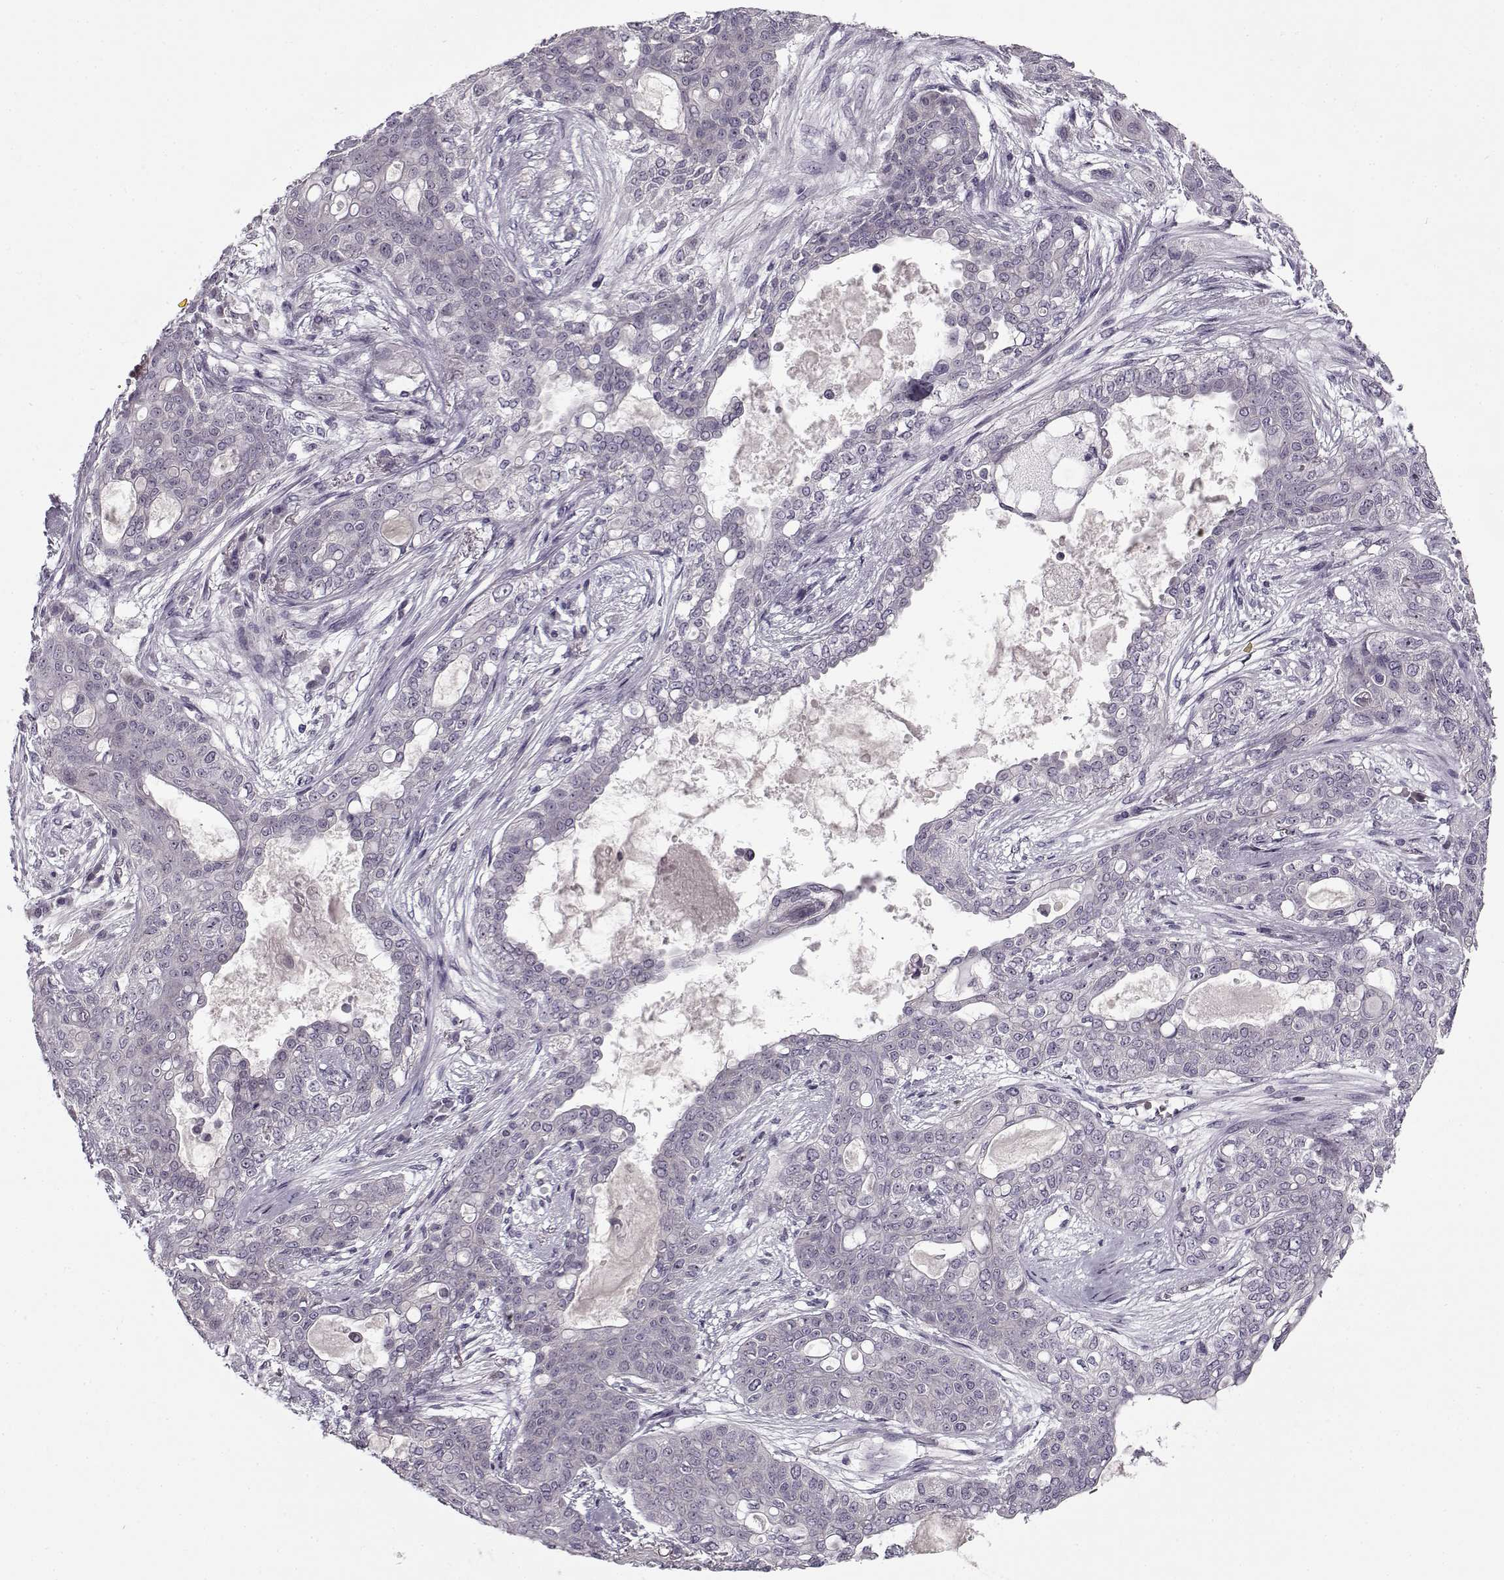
{"staining": {"intensity": "negative", "quantity": "none", "location": "none"}, "tissue": "lung cancer", "cell_type": "Tumor cells", "image_type": "cancer", "snomed": [{"axis": "morphology", "description": "Squamous cell carcinoma, NOS"}, {"axis": "topography", "description": "Lung"}], "caption": "Protein analysis of lung cancer (squamous cell carcinoma) displays no significant staining in tumor cells.", "gene": "PNMT", "patient": {"sex": "female", "age": 70}}